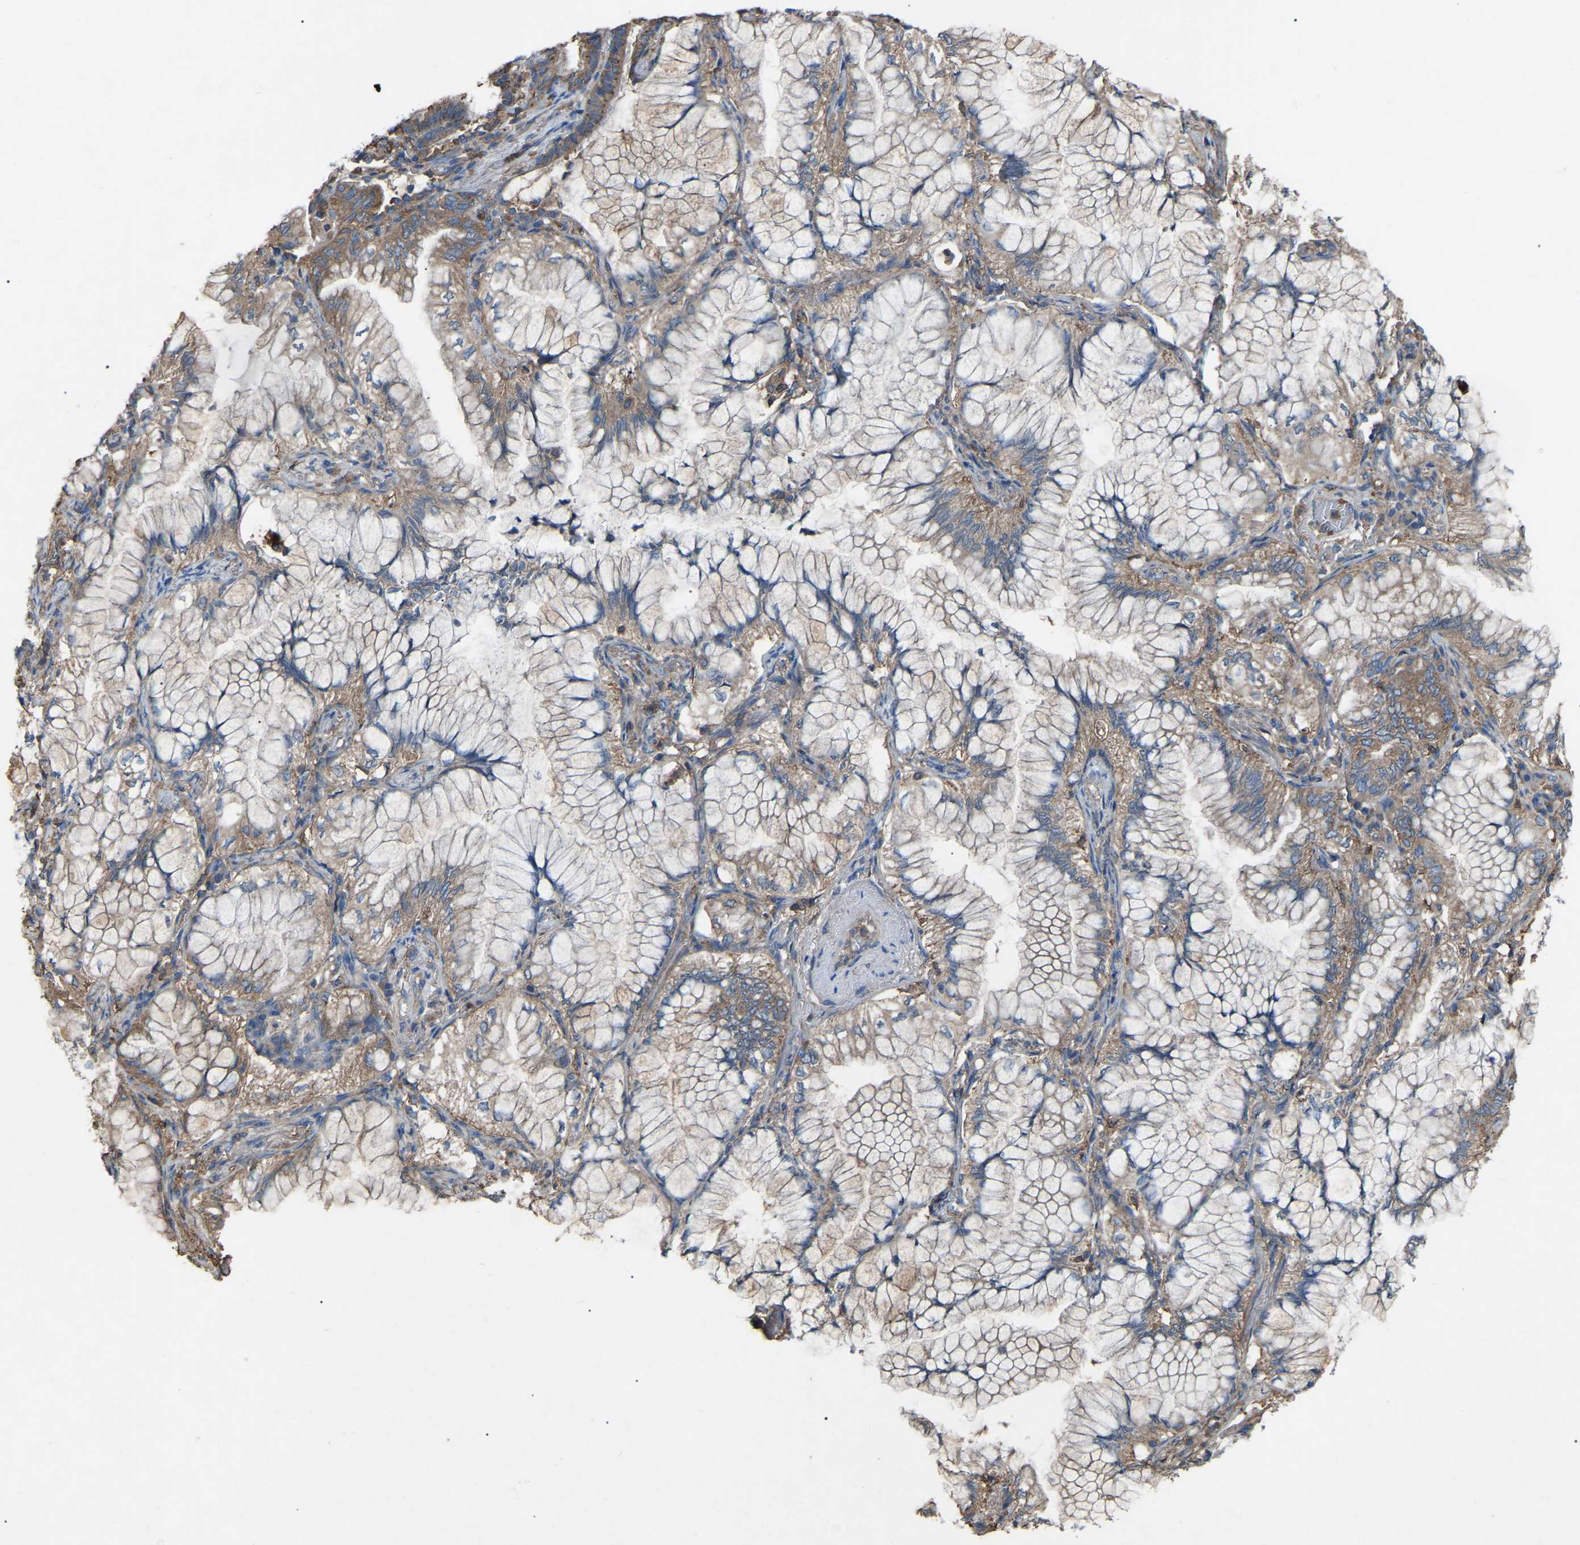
{"staining": {"intensity": "moderate", "quantity": ">75%", "location": "cytoplasmic/membranous"}, "tissue": "lung cancer", "cell_type": "Tumor cells", "image_type": "cancer", "snomed": [{"axis": "morphology", "description": "Adenocarcinoma, NOS"}, {"axis": "topography", "description": "Lung"}], "caption": "Protein expression by immunohistochemistry (IHC) displays moderate cytoplasmic/membranous positivity in approximately >75% of tumor cells in lung adenocarcinoma.", "gene": "AIMP1", "patient": {"sex": "female", "age": 70}}